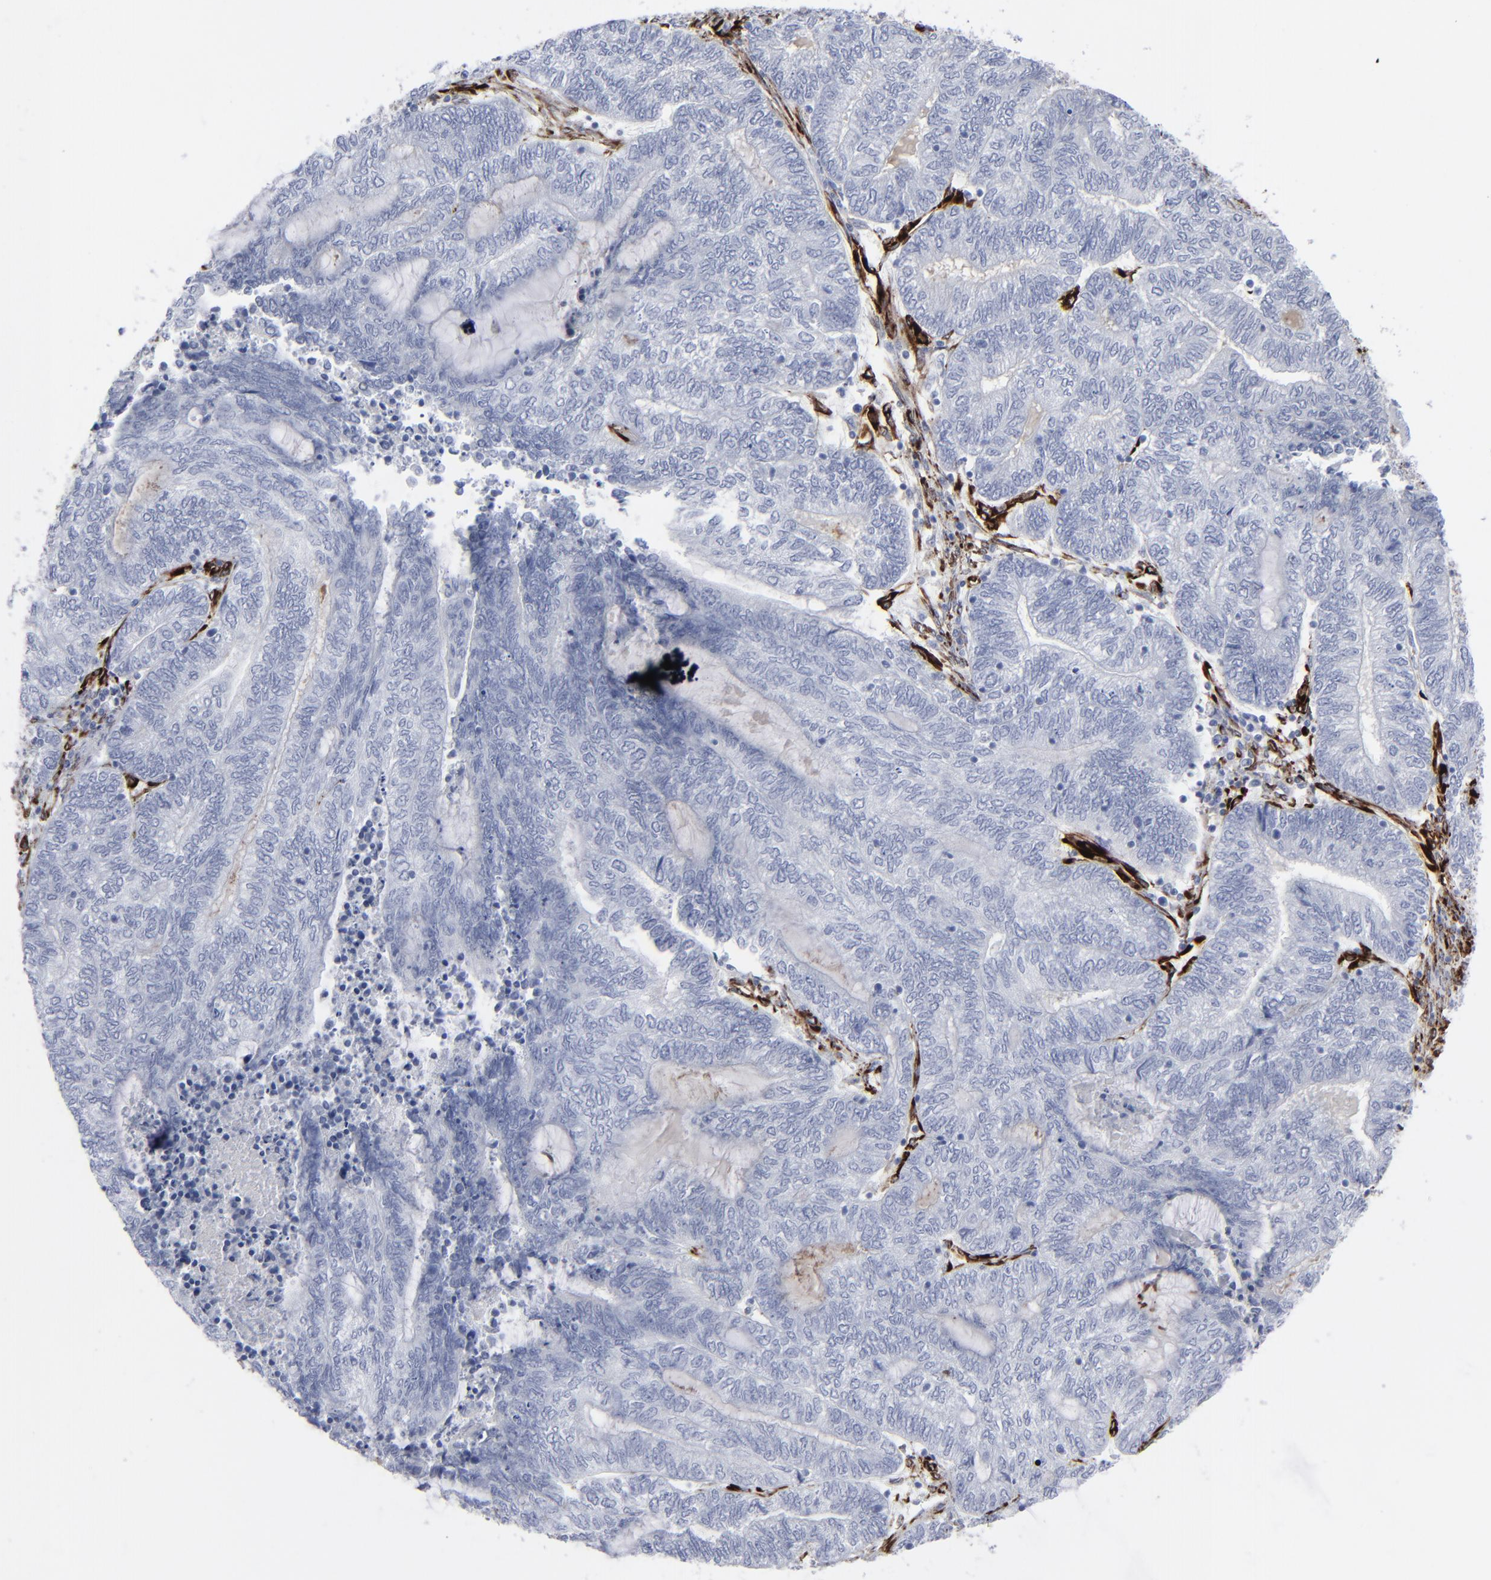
{"staining": {"intensity": "negative", "quantity": "none", "location": "none"}, "tissue": "endometrial cancer", "cell_type": "Tumor cells", "image_type": "cancer", "snomed": [{"axis": "morphology", "description": "Adenocarcinoma, NOS"}, {"axis": "topography", "description": "Uterus"}, {"axis": "topography", "description": "Endometrium"}], "caption": "Tumor cells are negative for protein expression in human adenocarcinoma (endometrial).", "gene": "SPARC", "patient": {"sex": "female", "age": 70}}